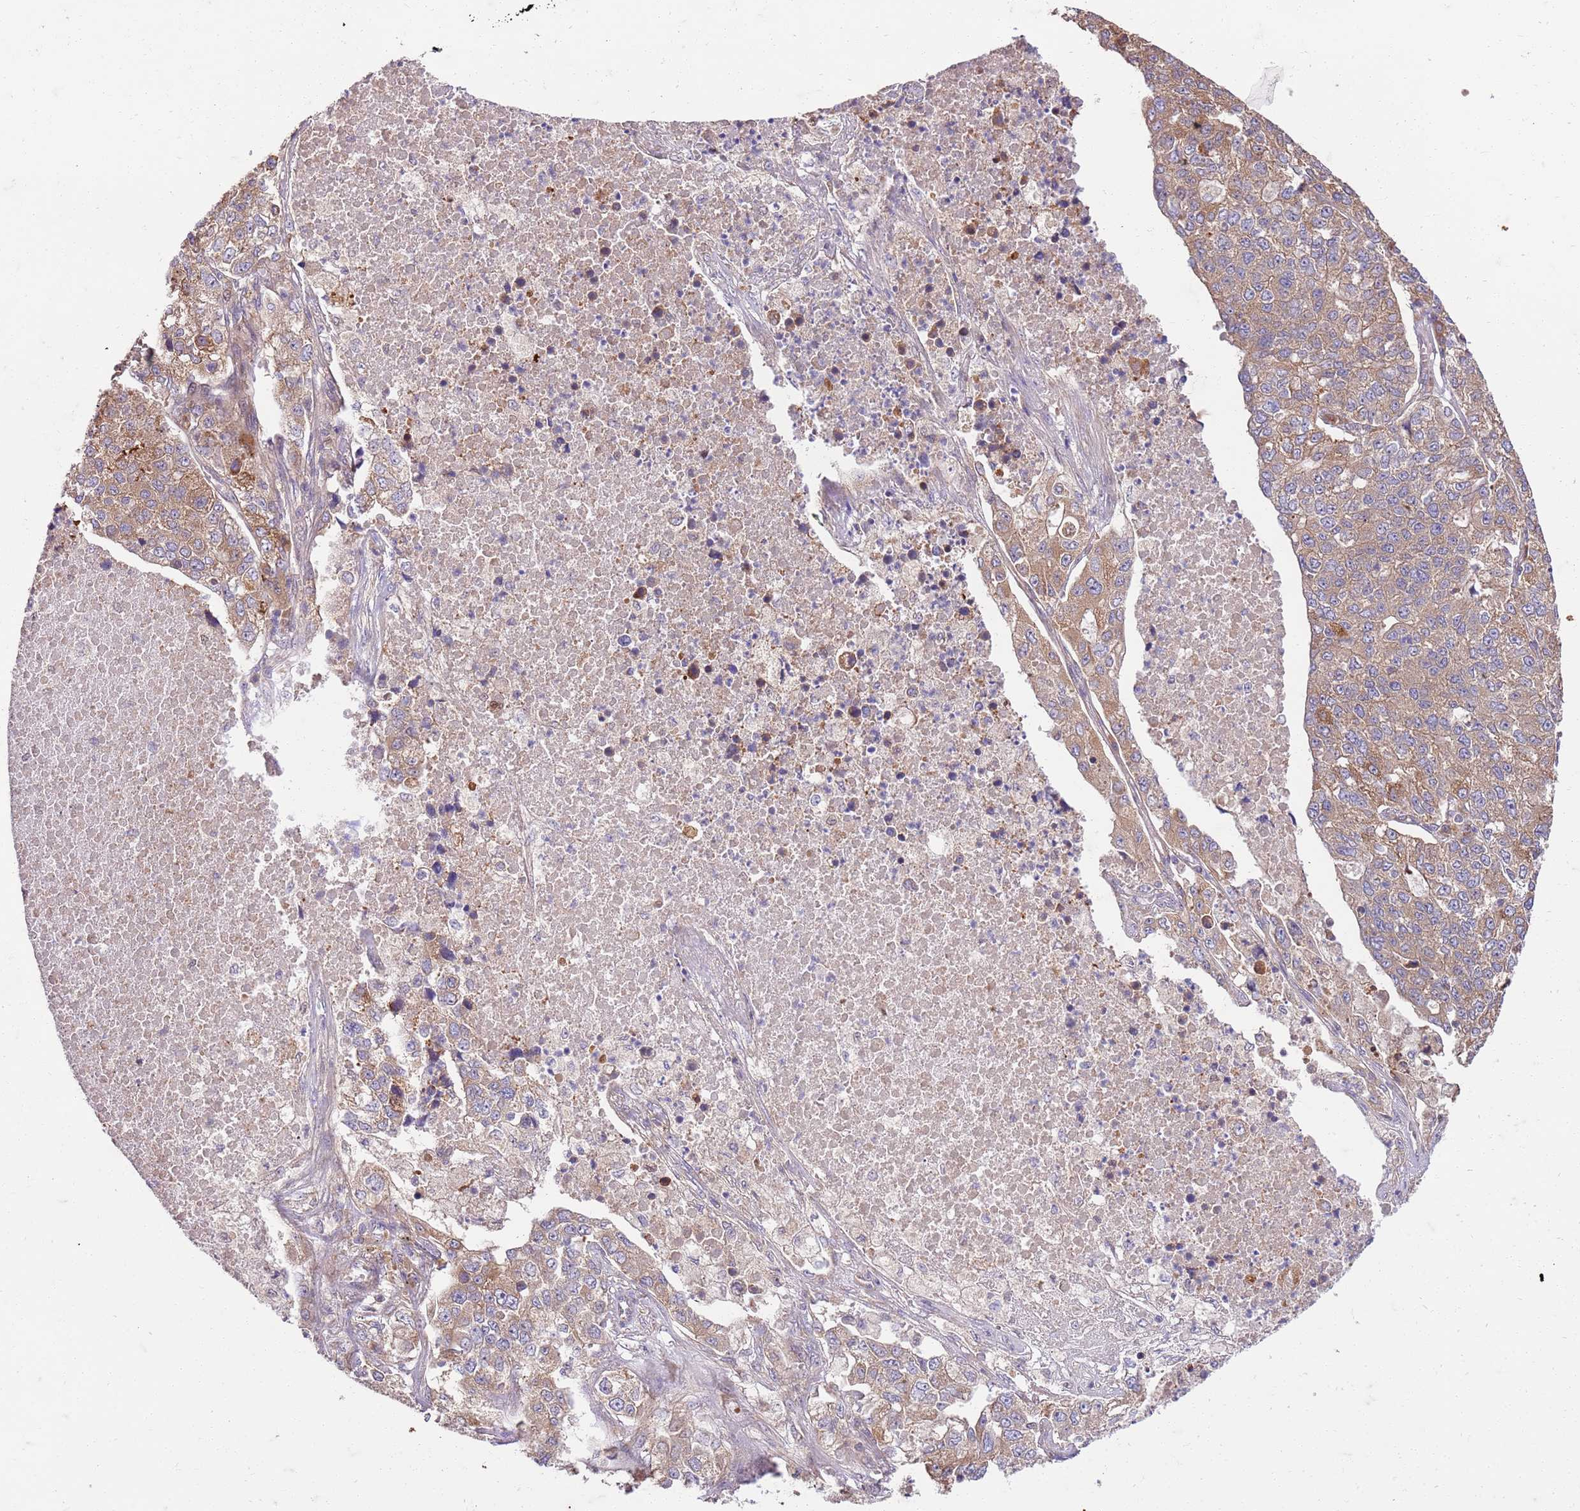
{"staining": {"intensity": "moderate", "quantity": ">75%", "location": "cytoplasmic/membranous"}, "tissue": "lung cancer", "cell_type": "Tumor cells", "image_type": "cancer", "snomed": [{"axis": "morphology", "description": "Adenocarcinoma, NOS"}, {"axis": "topography", "description": "Lung"}], "caption": "Tumor cells exhibit medium levels of moderate cytoplasmic/membranous expression in approximately >75% of cells in lung cancer (adenocarcinoma).", "gene": "OSBP", "patient": {"sex": "male", "age": 49}}